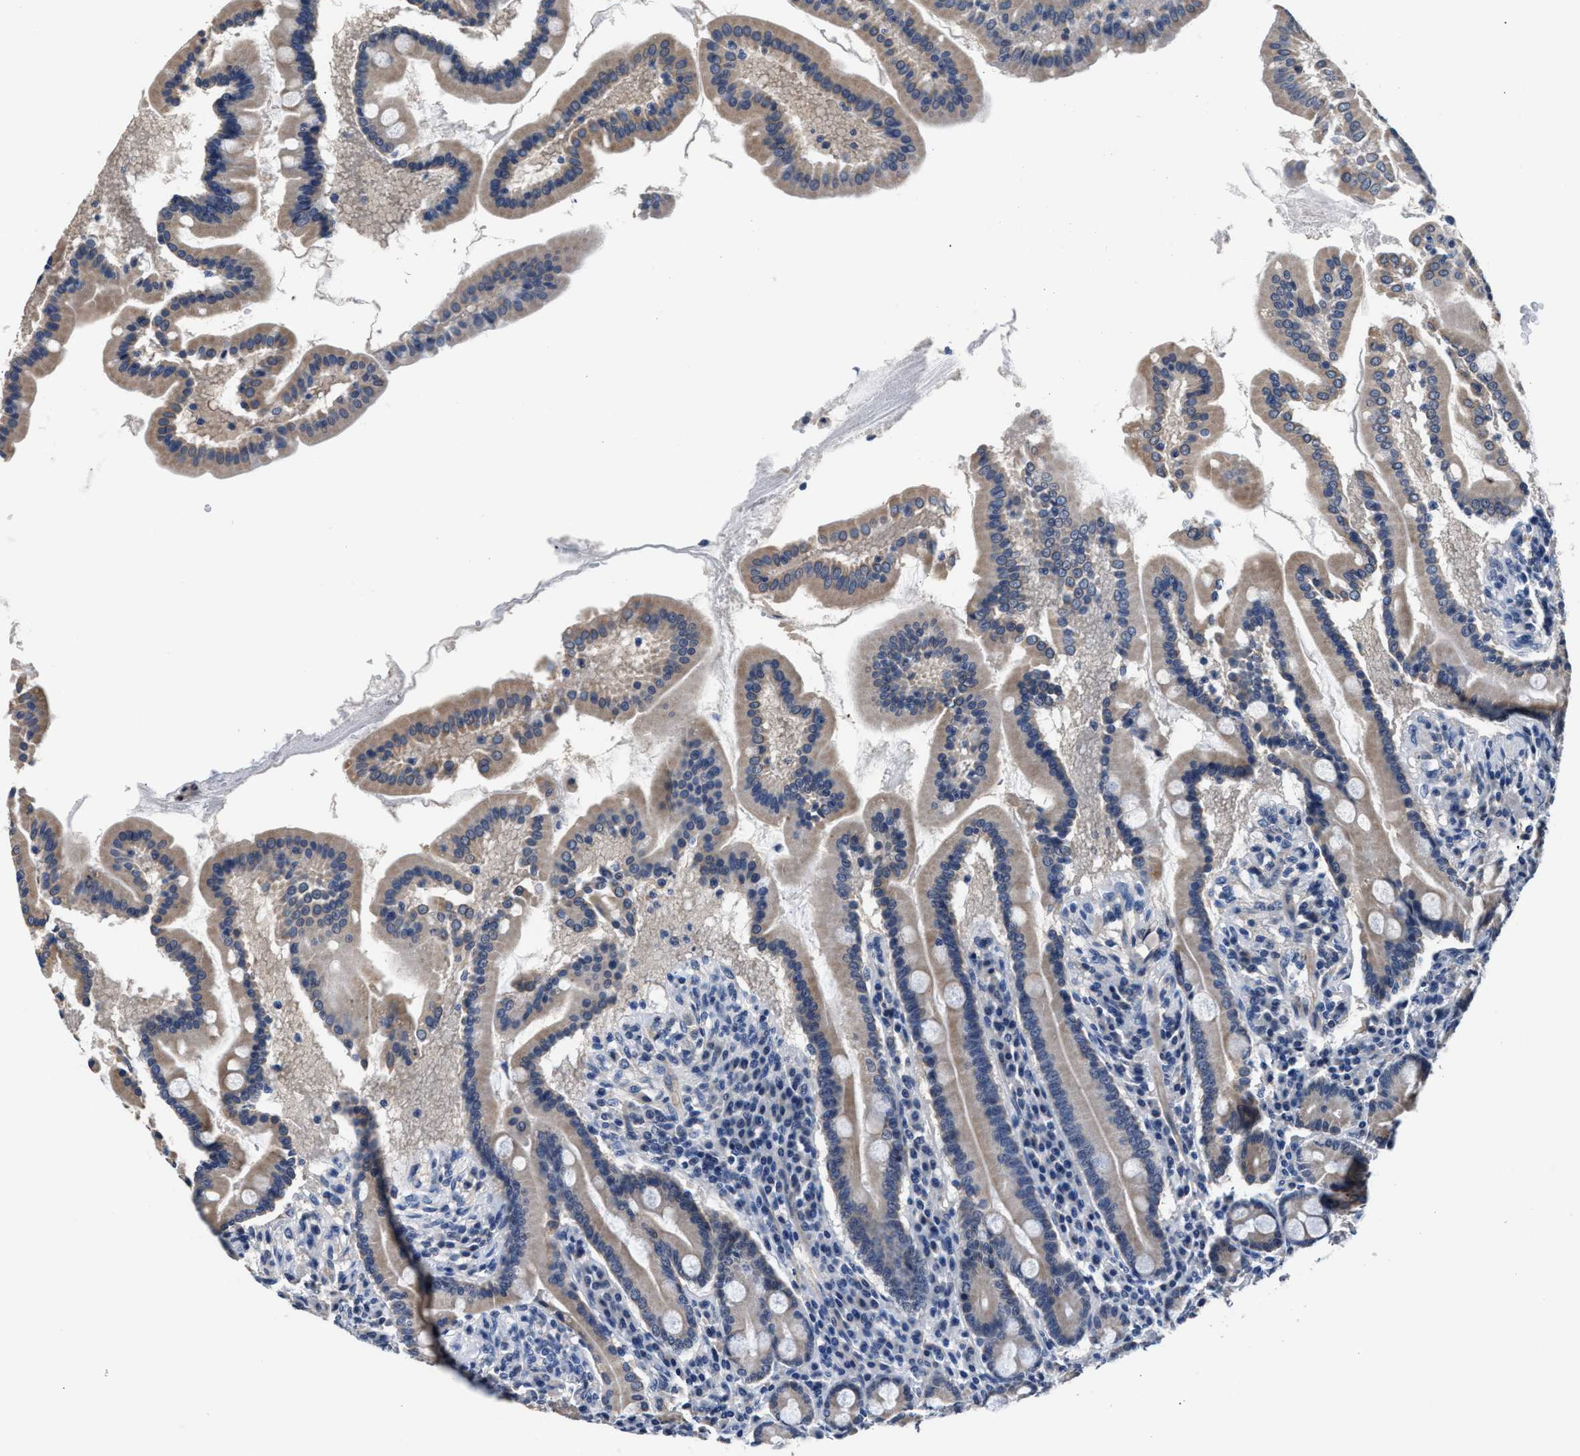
{"staining": {"intensity": "weak", "quantity": ">75%", "location": "cytoplasmic/membranous"}, "tissue": "duodenum", "cell_type": "Glandular cells", "image_type": "normal", "snomed": [{"axis": "morphology", "description": "Normal tissue, NOS"}, {"axis": "topography", "description": "Duodenum"}], "caption": "Weak cytoplasmic/membranous protein expression is present in about >75% of glandular cells in duodenum. Using DAB (3,3'-diaminobenzidine) (brown) and hematoxylin (blue) stains, captured at high magnification using brightfield microscopy.", "gene": "MYH3", "patient": {"sex": "male", "age": 50}}